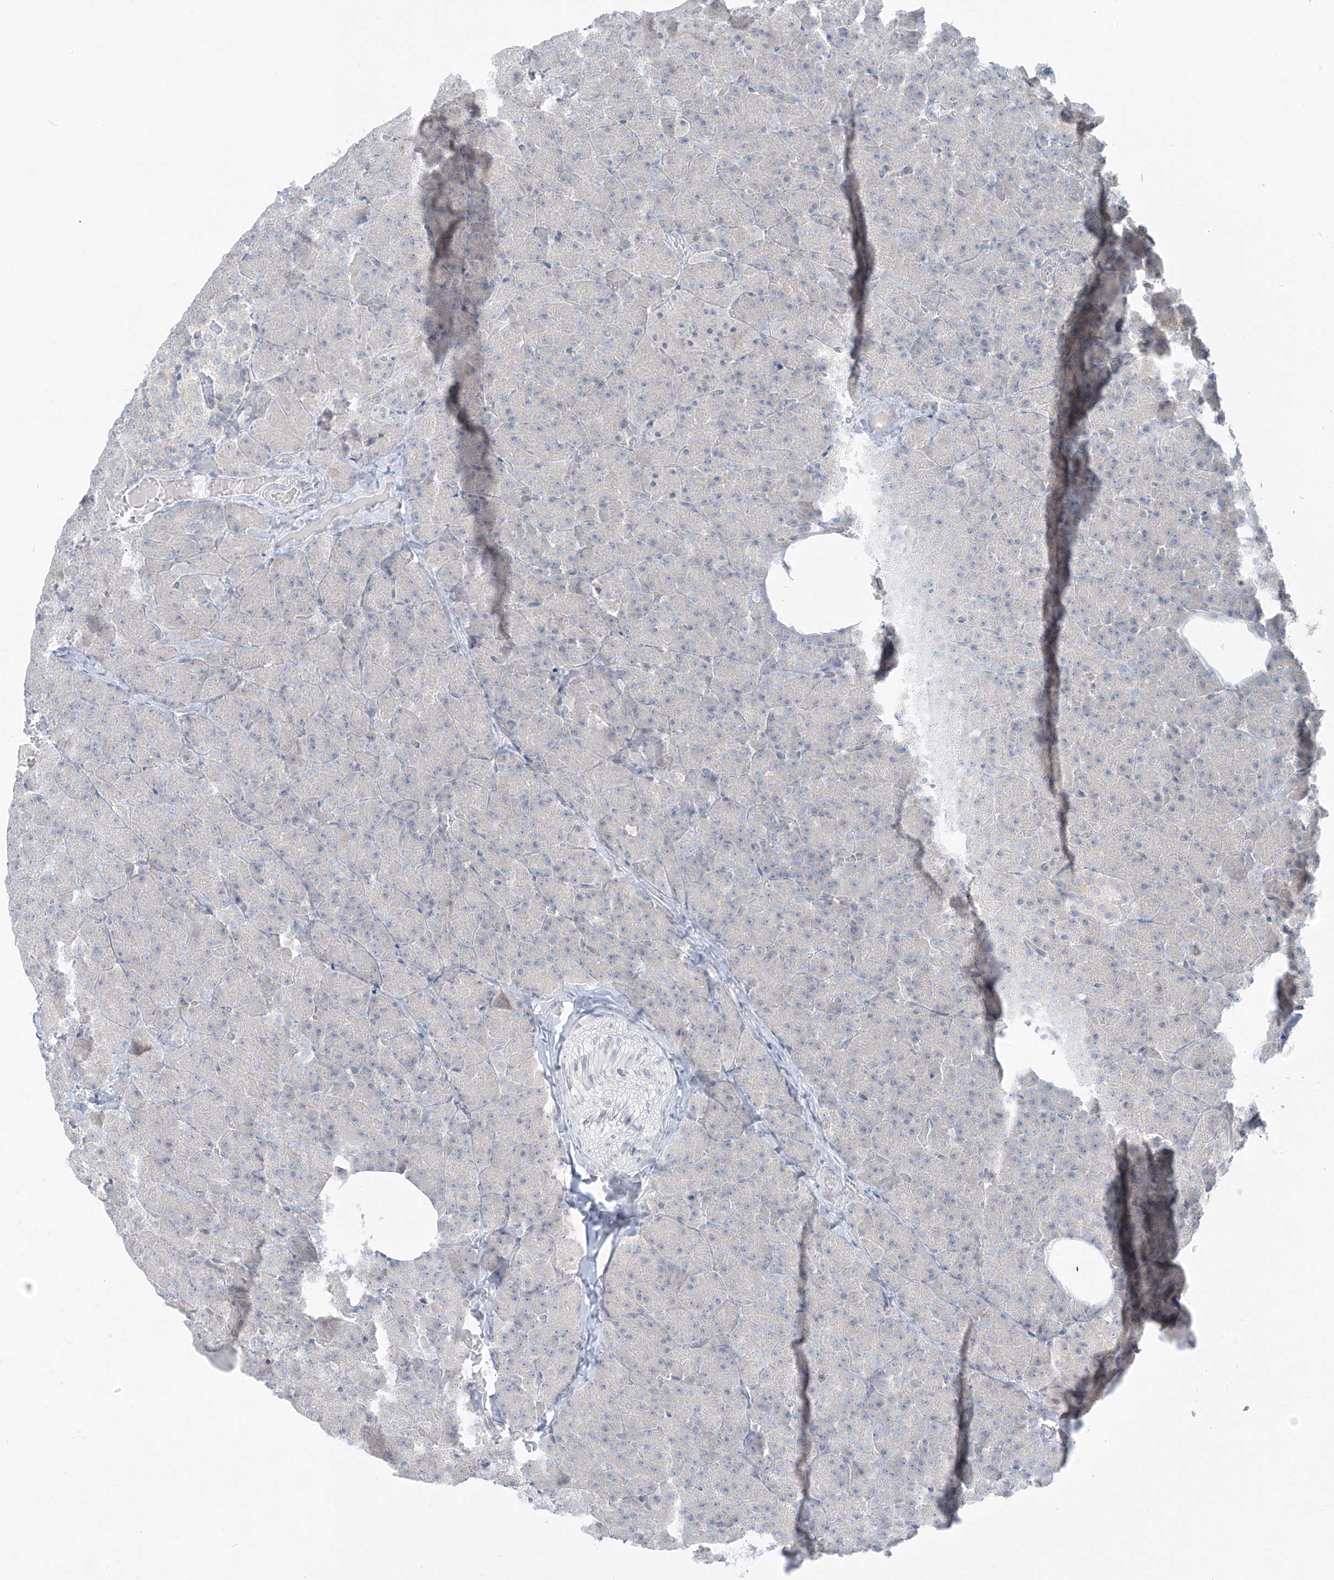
{"staining": {"intensity": "negative", "quantity": "none", "location": "none"}, "tissue": "pancreas", "cell_type": "Exocrine glandular cells", "image_type": "normal", "snomed": [{"axis": "morphology", "description": "Normal tissue, NOS"}, {"axis": "morphology", "description": "Carcinoid, malignant, NOS"}, {"axis": "topography", "description": "Pancreas"}], "caption": "Immunohistochemical staining of benign pancreas displays no significant positivity in exocrine glandular cells.", "gene": "C2orf42", "patient": {"sex": "female", "age": 35}}